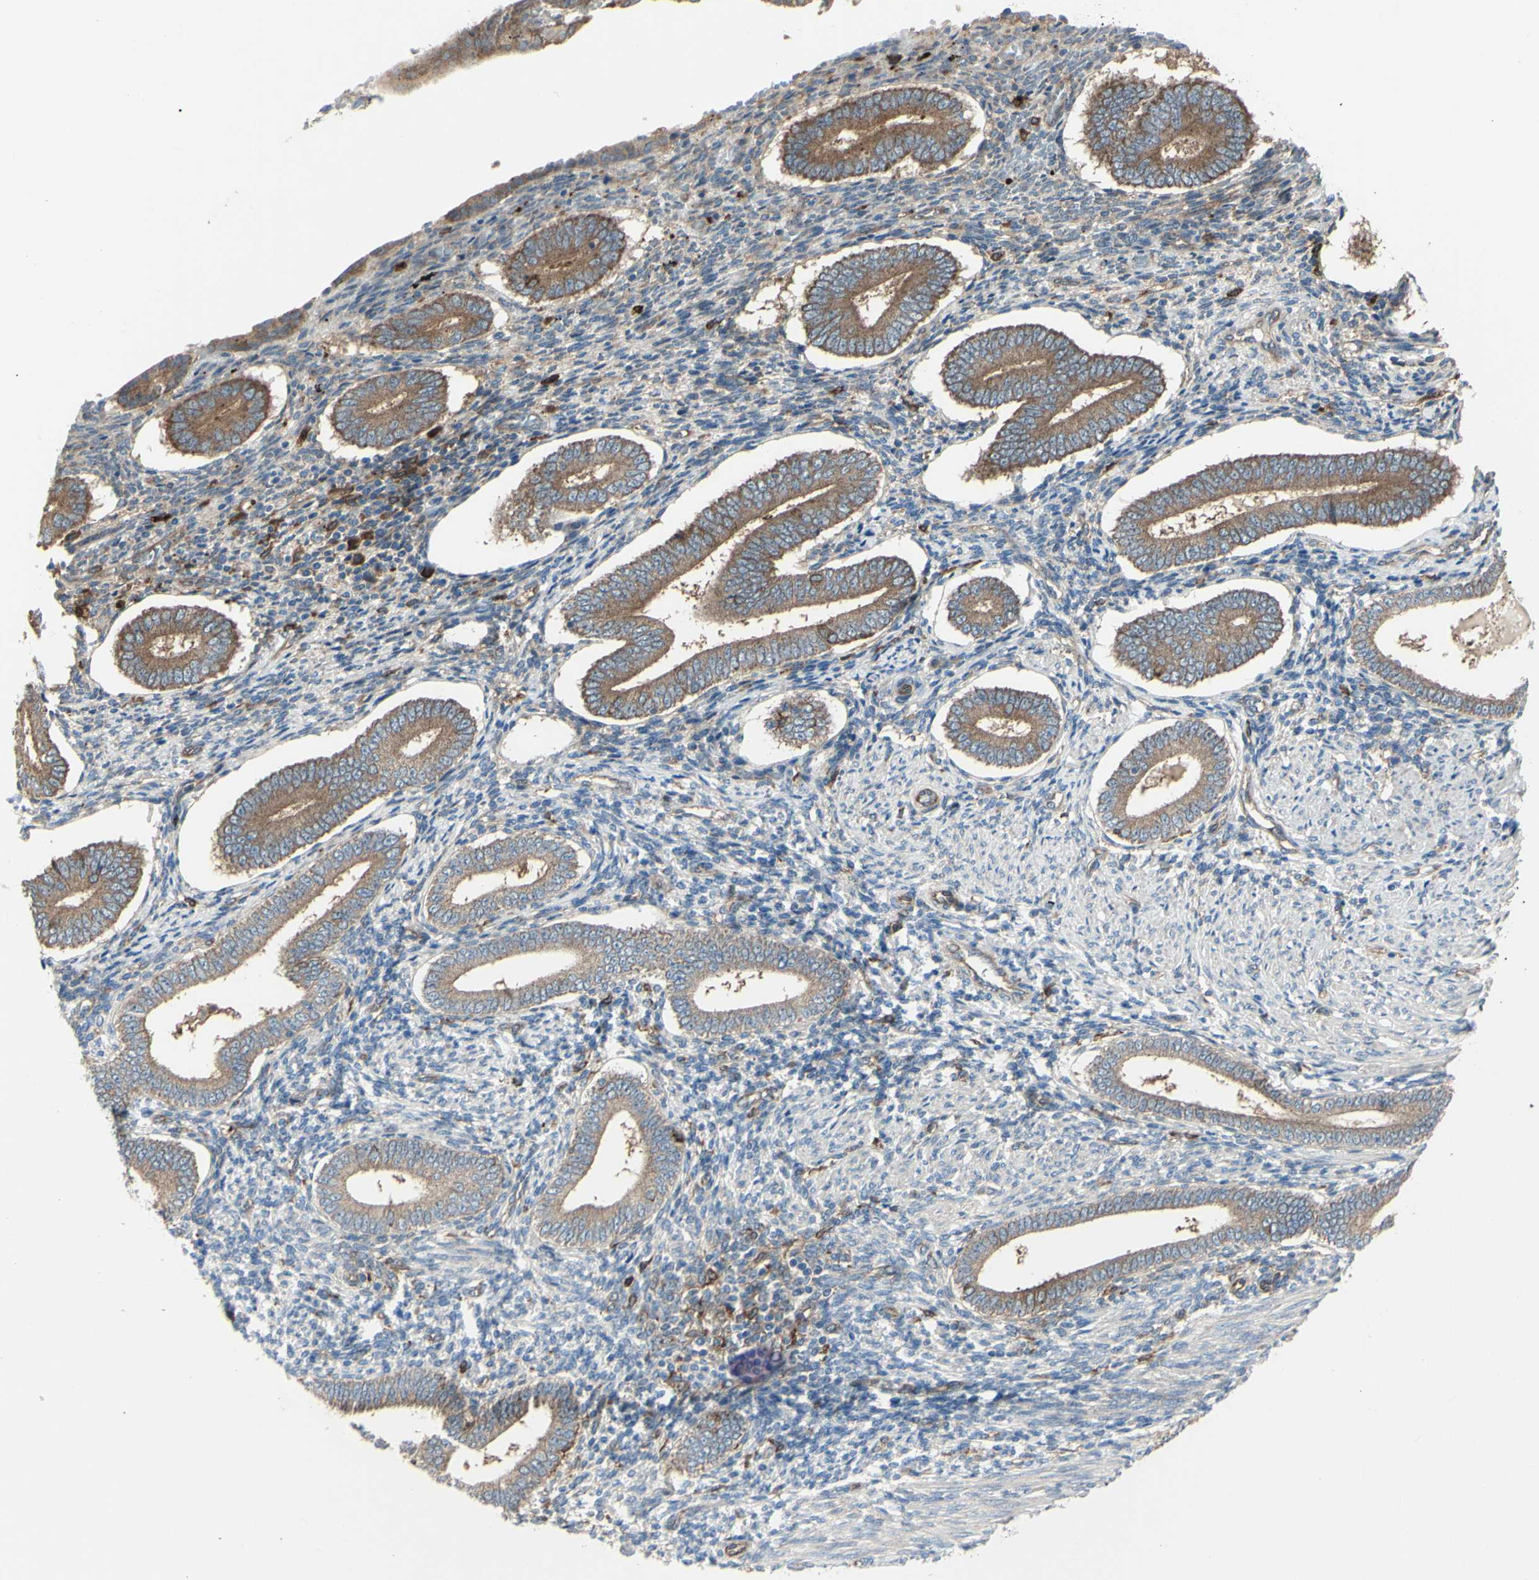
{"staining": {"intensity": "moderate", "quantity": "<25%", "location": "cytoplasmic/membranous"}, "tissue": "endometrium", "cell_type": "Cells in endometrial stroma", "image_type": "normal", "snomed": [{"axis": "morphology", "description": "Normal tissue, NOS"}, {"axis": "topography", "description": "Endometrium"}], "caption": "DAB immunohistochemical staining of benign human endometrium shows moderate cytoplasmic/membranous protein positivity in about <25% of cells in endometrial stroma. The protein is shown in brown color, while the nuclei are stained blue.", "gene": "IGSF9B", "patient": {"sex": "female", "age": 42}}